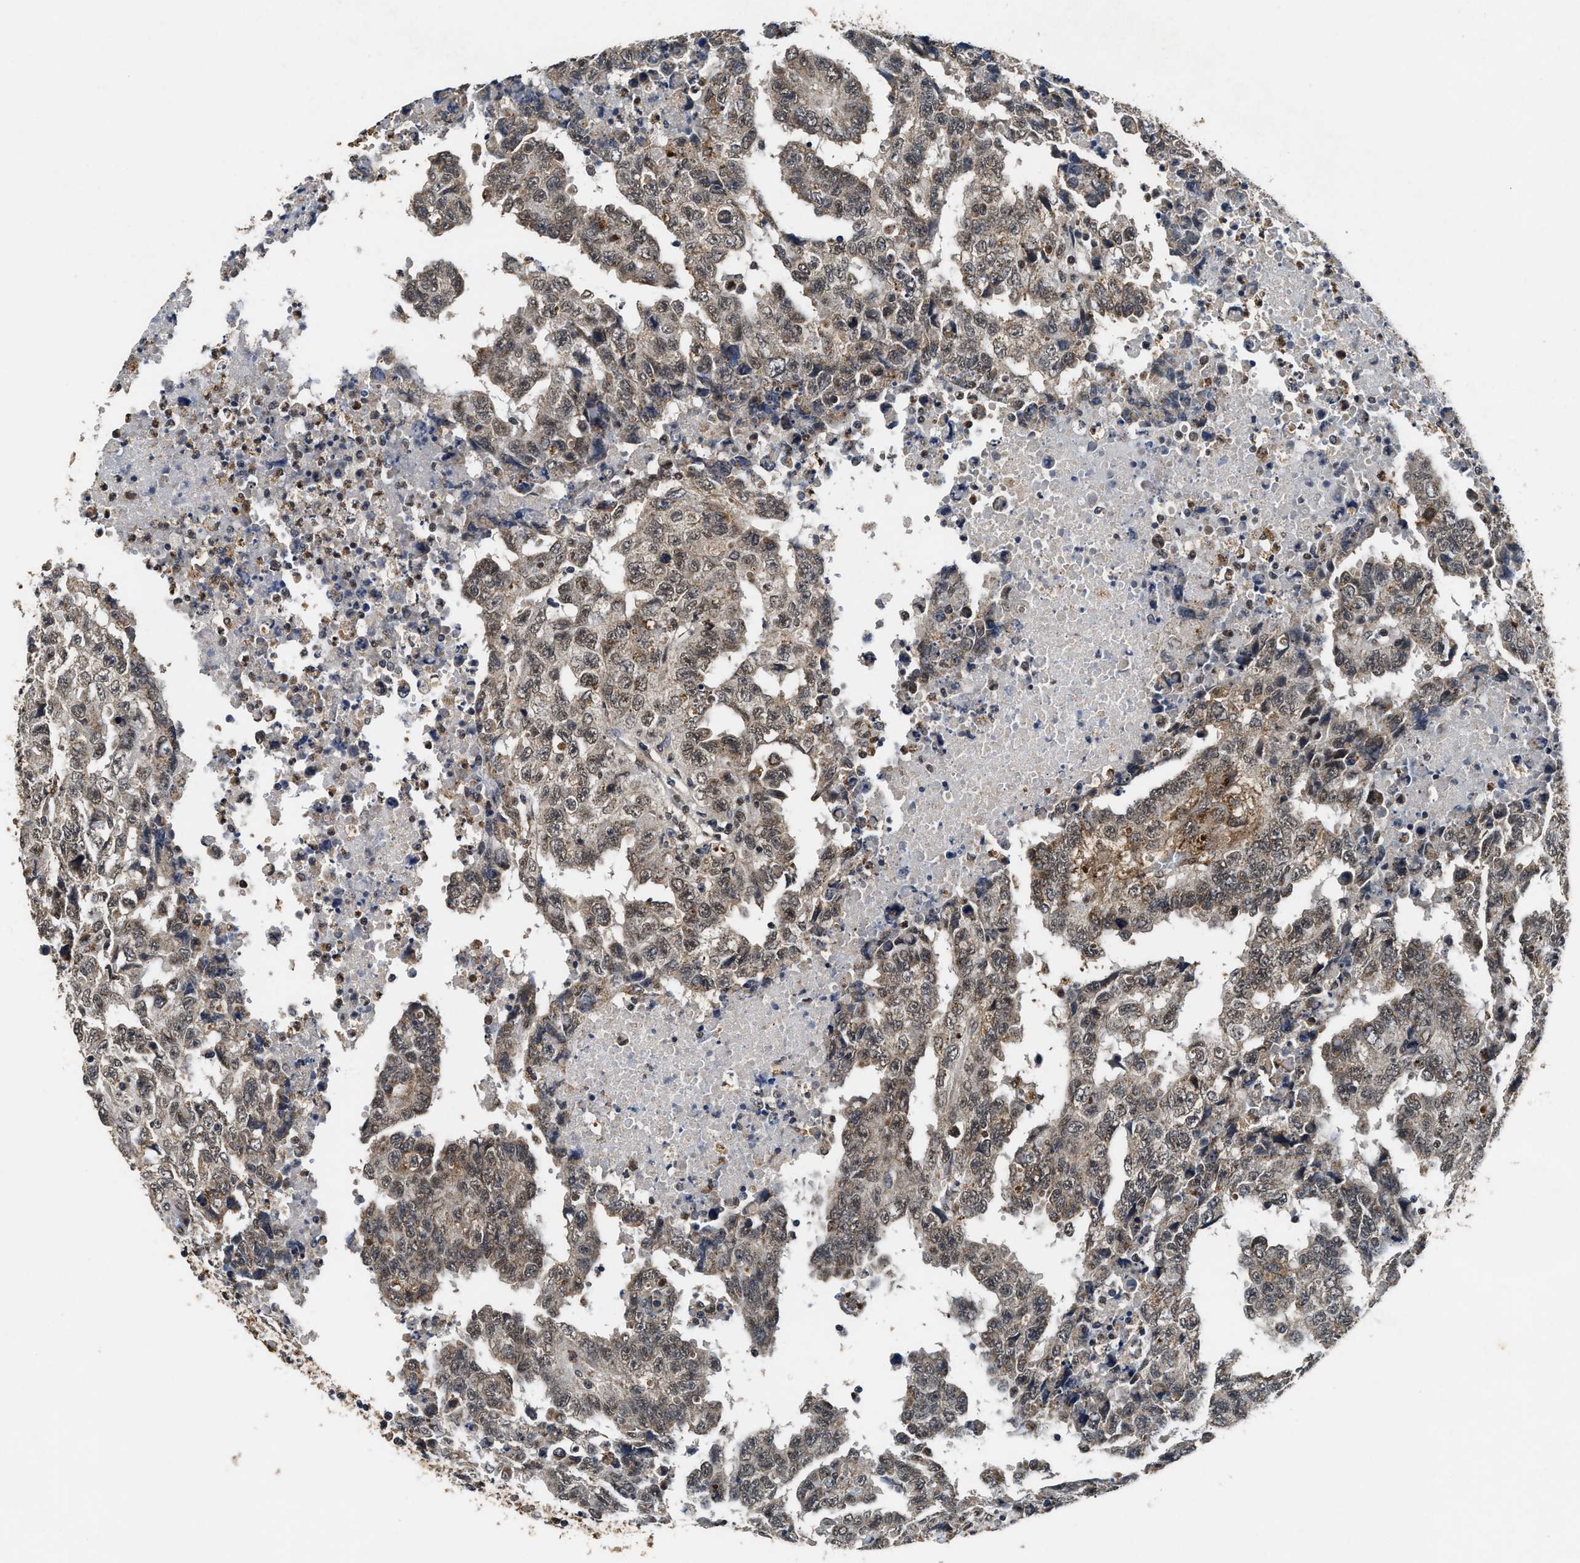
{"staining": {"intensity": "weak", "quantity": ">75%", "location": "cytoplasmic/membranous,nuclear"}, "tissue": "testis cancer", "cell_type": "Tumor cells", "image_type": "cancer", "snomed": [{"axis": "morphology", "description": "Necrosis, NOS"}, {"axis": "morphology", "description": "Carcinoma, Embryonal, NOS"}, {"axis": "topography", "description": "Testis"}], "caption": "This is a micrograph of IHC staining of testis cancer (embryonal carcinoma), which shows weak staining in the cytoplasmic/membranous and nuclear of tumor cells.", "gene": "ACOX1", "patient": {"sex": "male", "age": 19}}